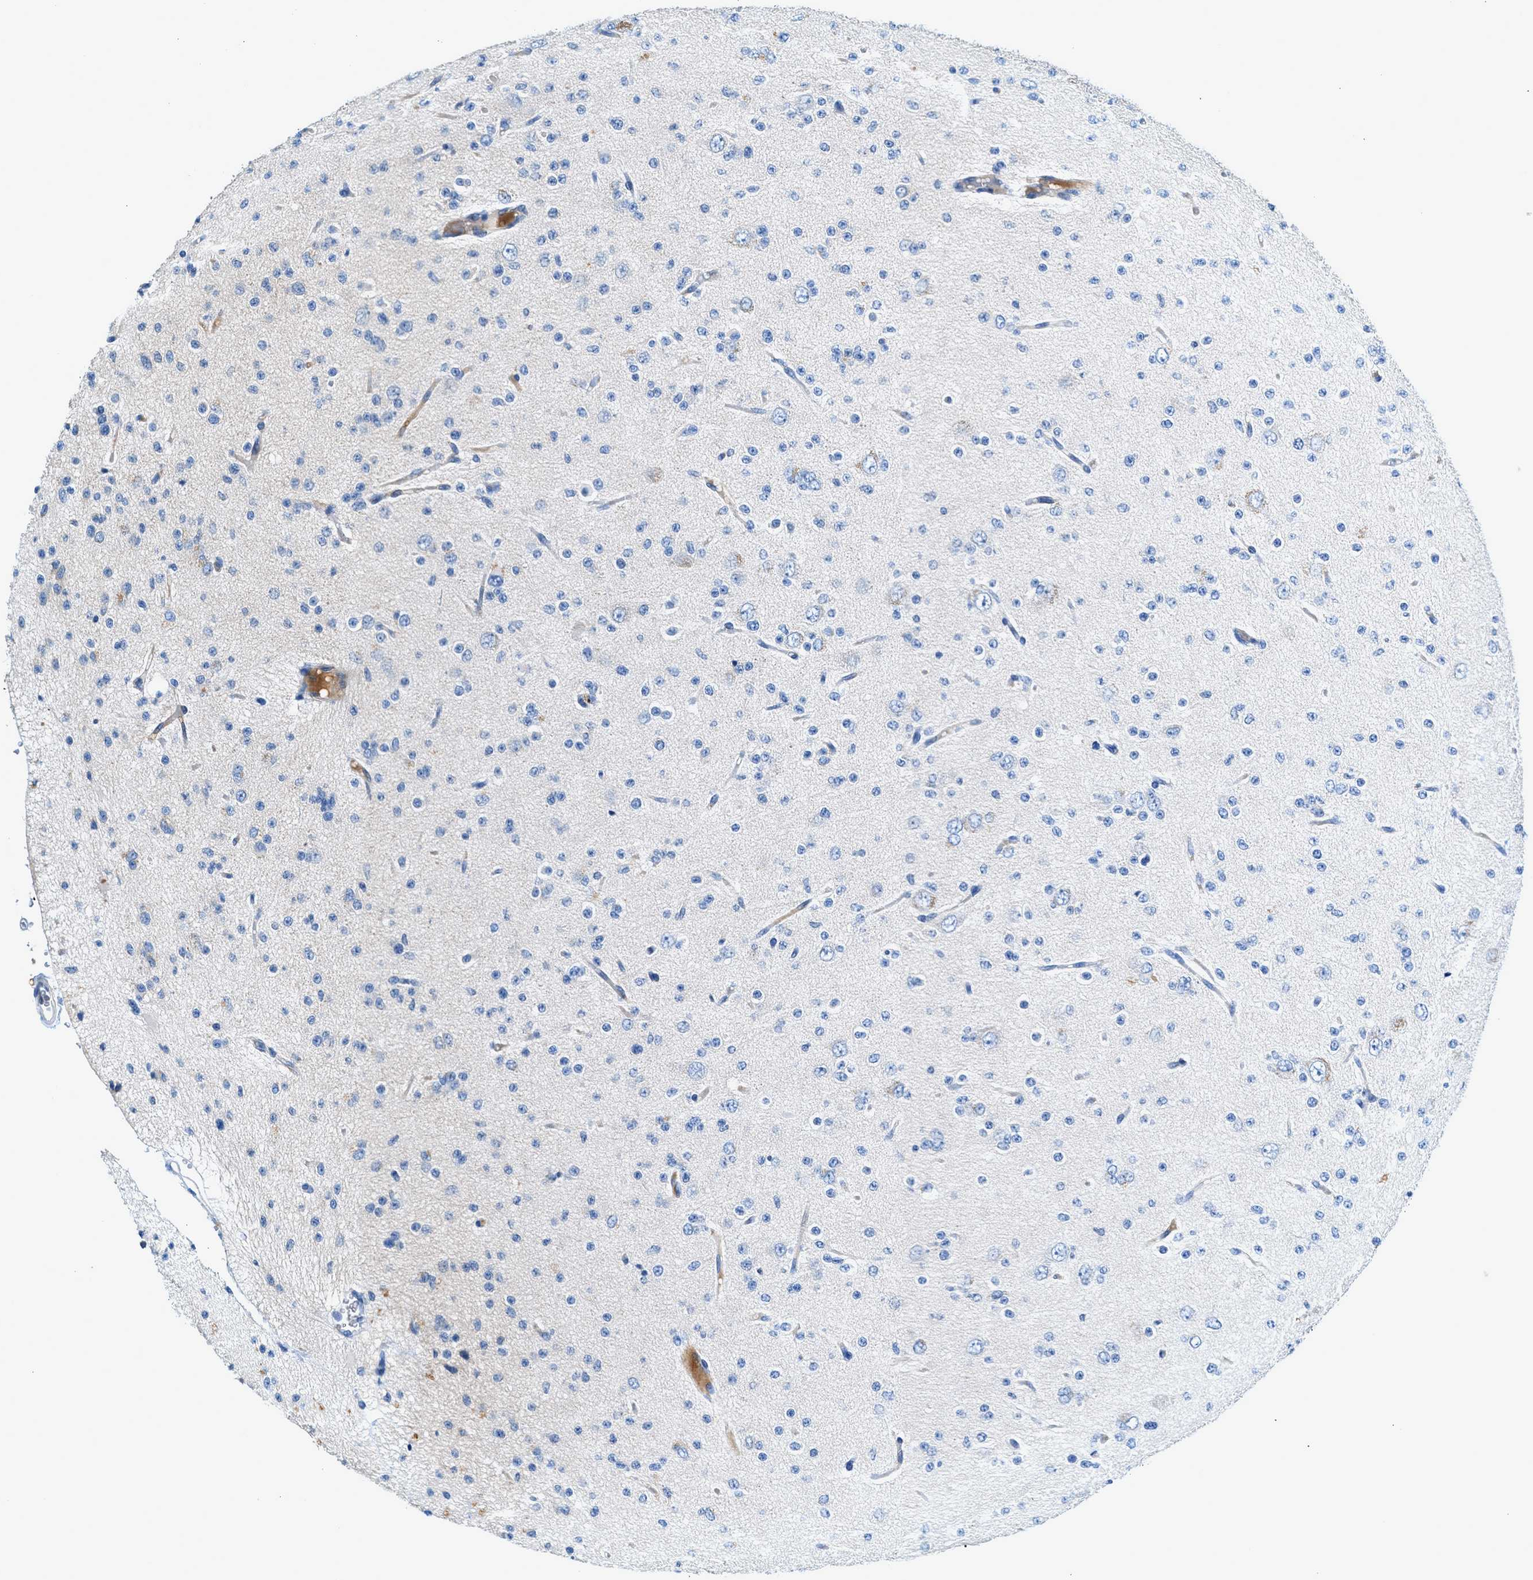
{"staining": {"intensity": "negative", "quantity": "none", "location": "none"}, "tissue": "glioma", "cell_type": "Tumor cells", "image_type": "cancer", "snomed": [{"axis": "morphology", "description": "Glioma, malignant, Low grade"}, {"axis": "topography", "description": "Brain"}], "caption": "IHC of human malignant low-grade glioma displays no staining in tumor cells.", "gene": "RWDD2B", "patient": {"sex": "male", "age": 38}}